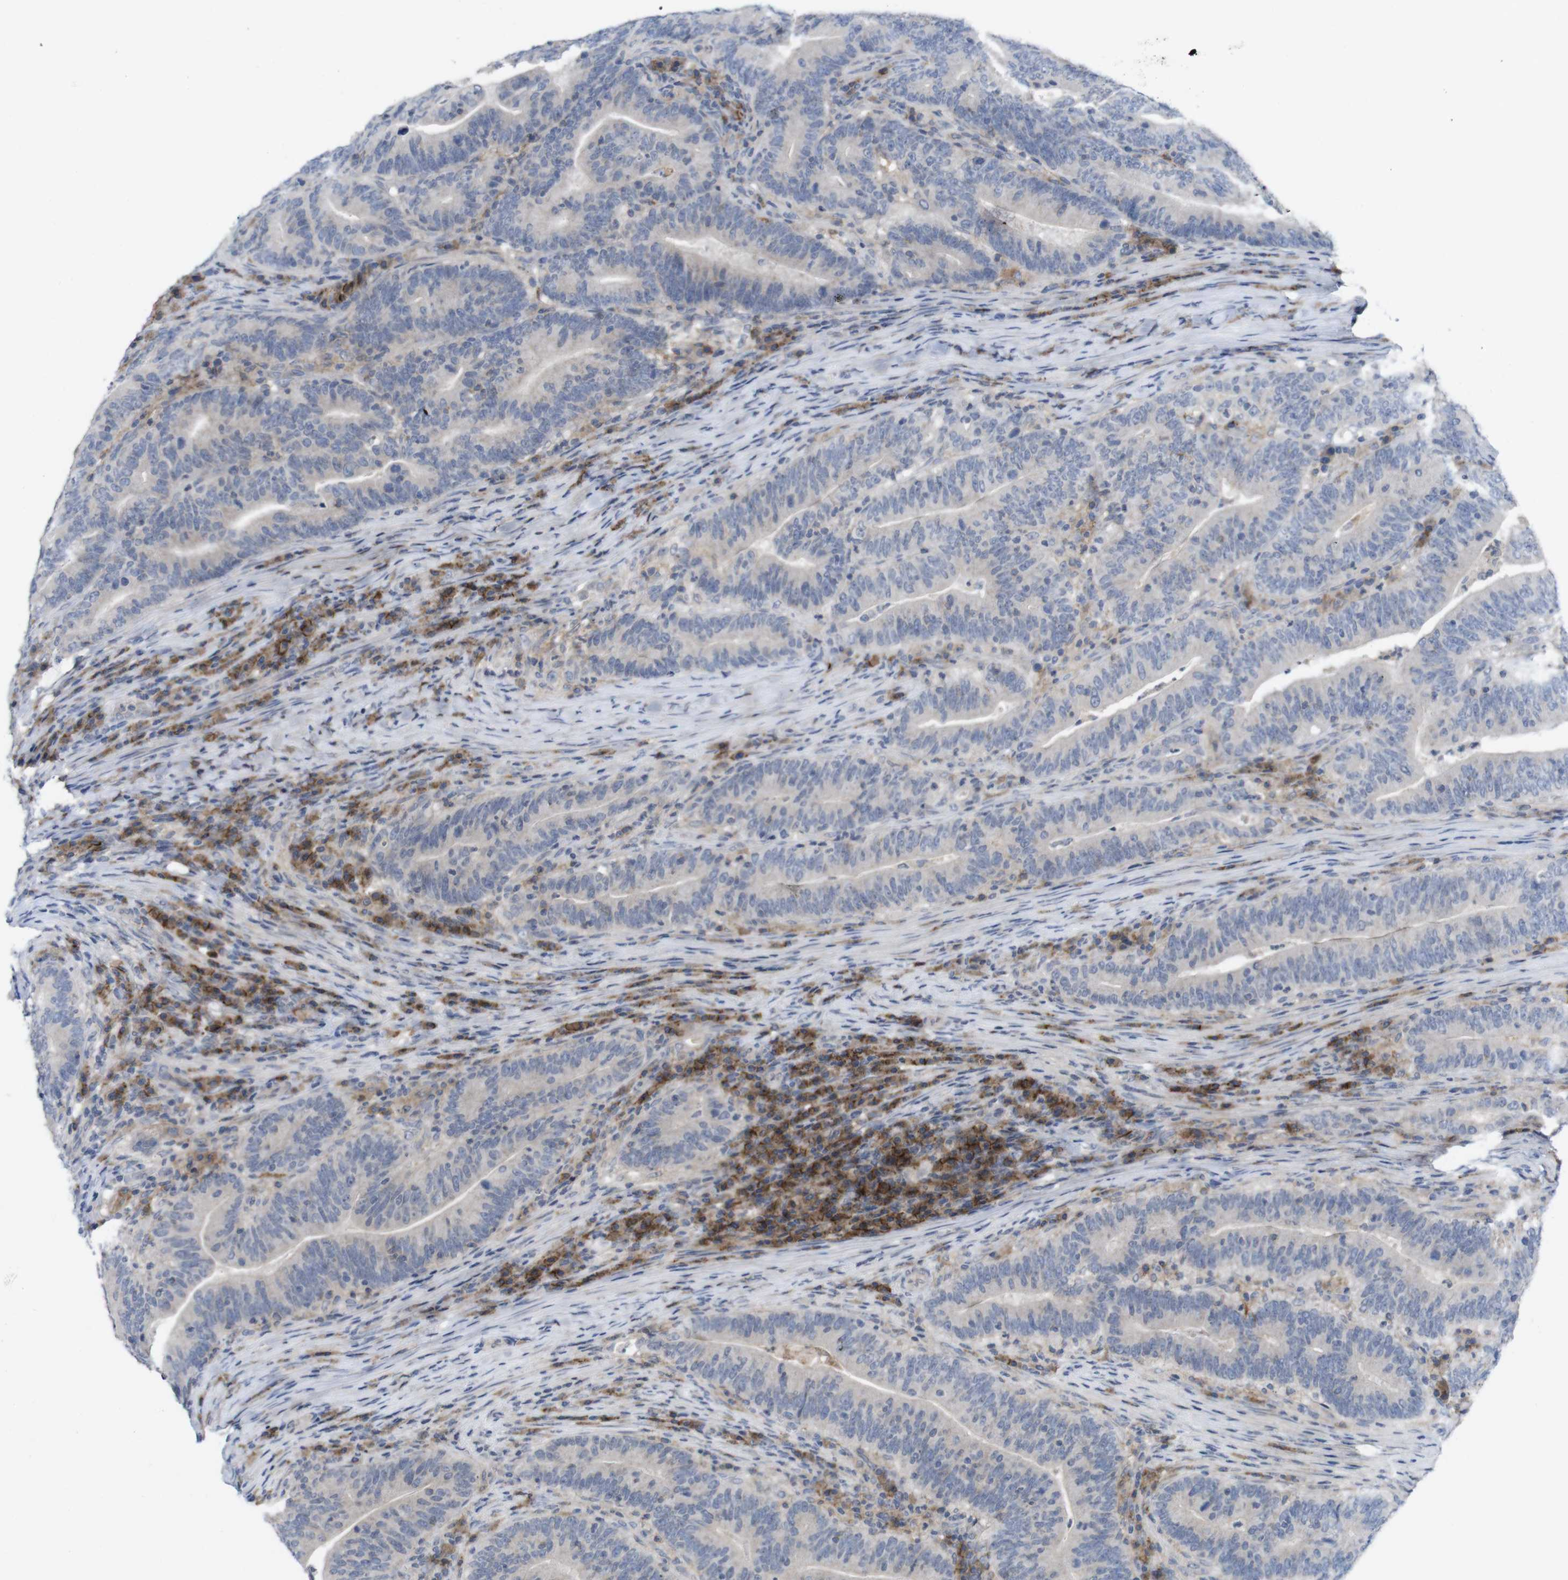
{"staining": {"intensity": "negative", "quantity": "none", "location": "none"}, "tissue": "colorectal cancer", "cell_type": "Tumor cells", "image_type": "cancer", "snomed": [{"axis": "morphology", "description": "Normal tissue, NOS"}, {"axis": "morphology", "description": "Adenocarcinoma, NOS"}, {"axis": "topography", "description": "Colon"}], "caption": "This is an IHC micrograph of human colorectal adenocarcinoma. There is no expression in tumor cells.", "gene": "SLAMF7", "patient": {"sex": "female", "age": 66}}